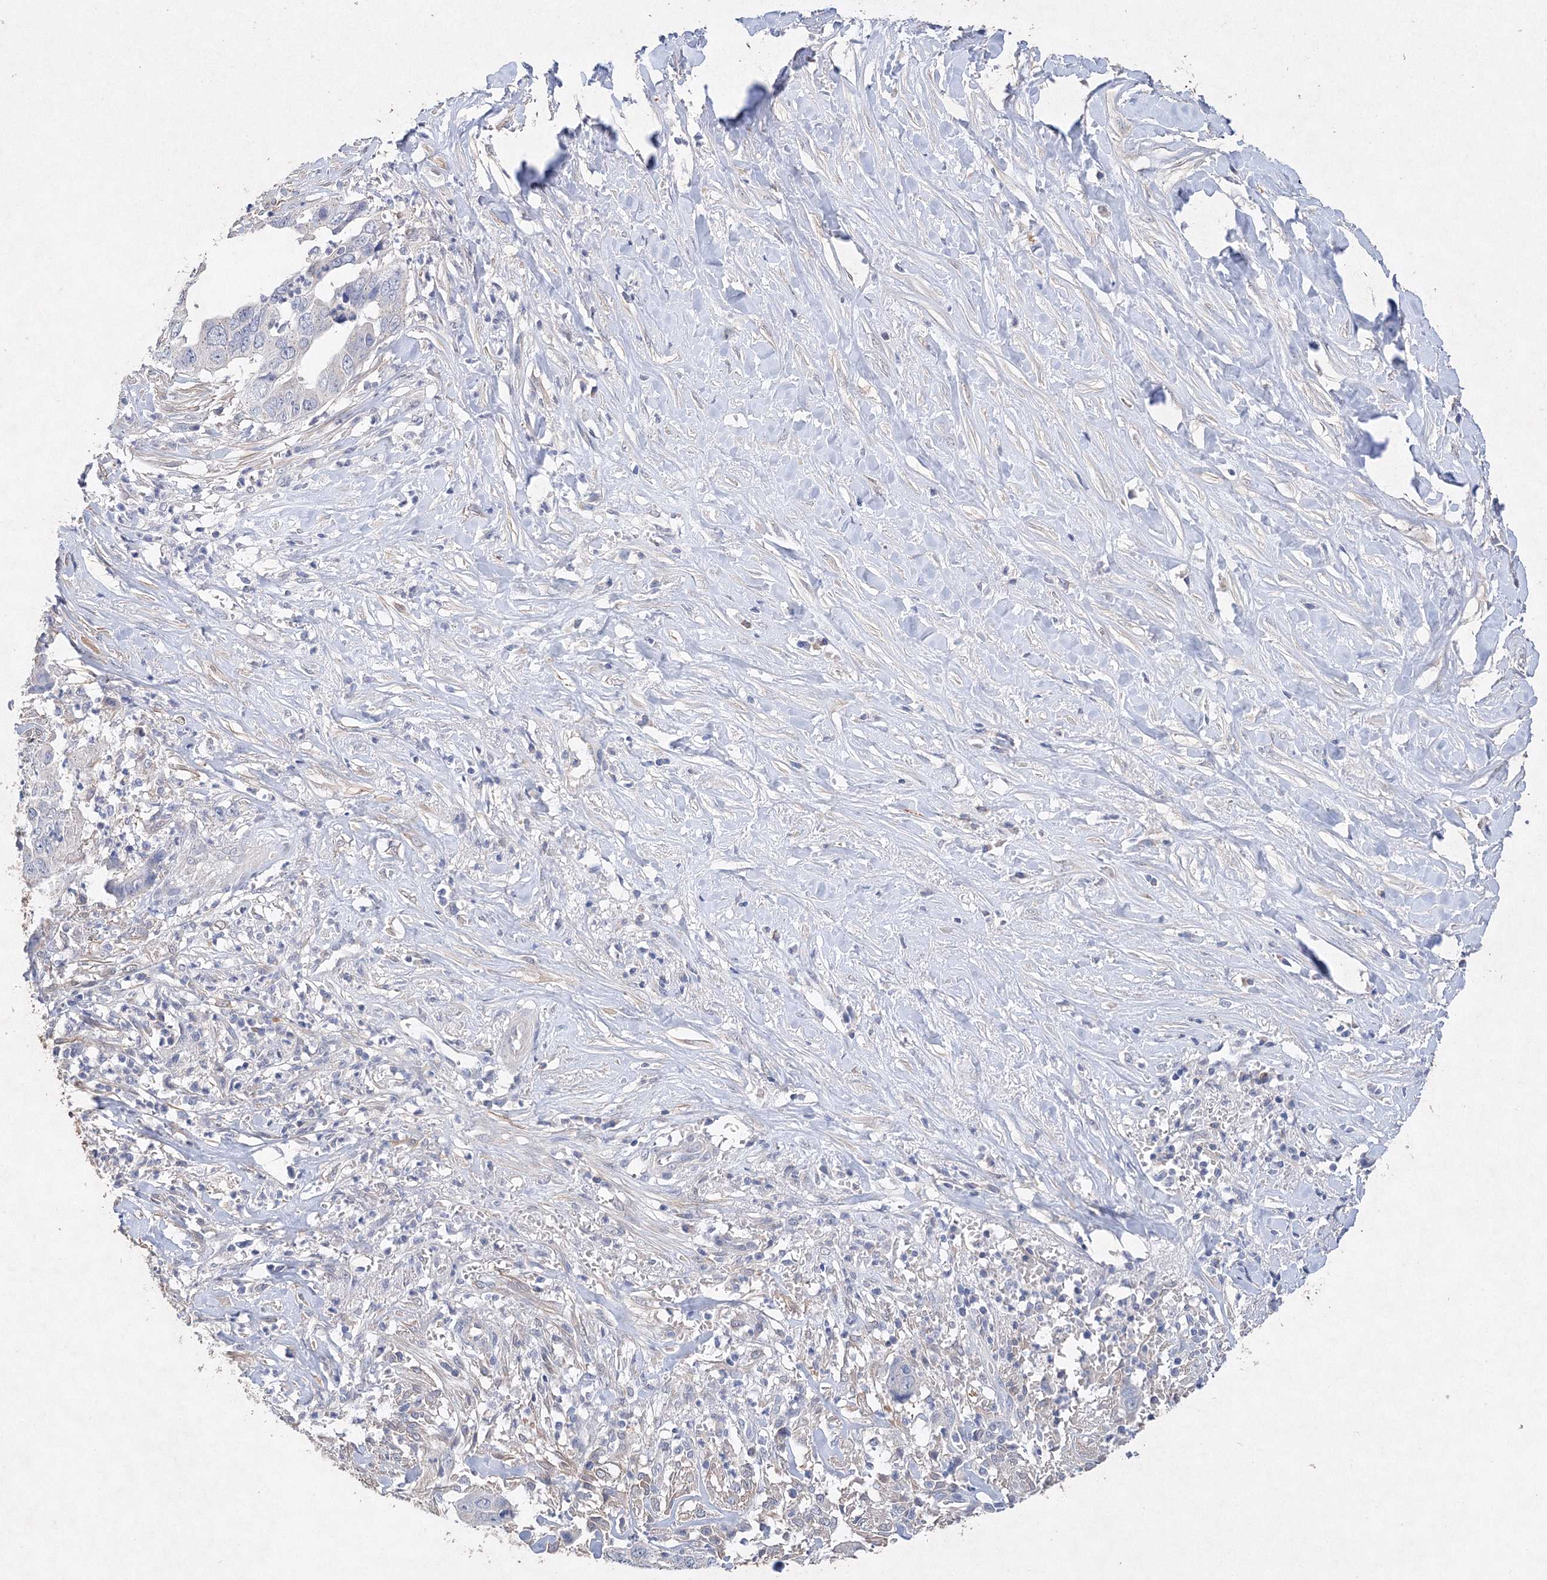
{"staining": {"intensity": "negative", "quantity": "none", "location": "none"}, "tissue": "liver cancer", "cell_type": "Tumor cells", "image_type": "cancer", "snomed": [{"axis": "morphology", "description": "Cholangiocarcinoma"}, {"axis": "topography", "description": "Liver"}], "caption": "Photomicrograph shows no protein expression in tumor cells of liver cholangiocarcinoma tissue. (Brightfield microscopy of DAB immunohistochemistry (IHC) at high magnification).", "gene": "GLS", "patient": {"sex": "female", "age": 79}}